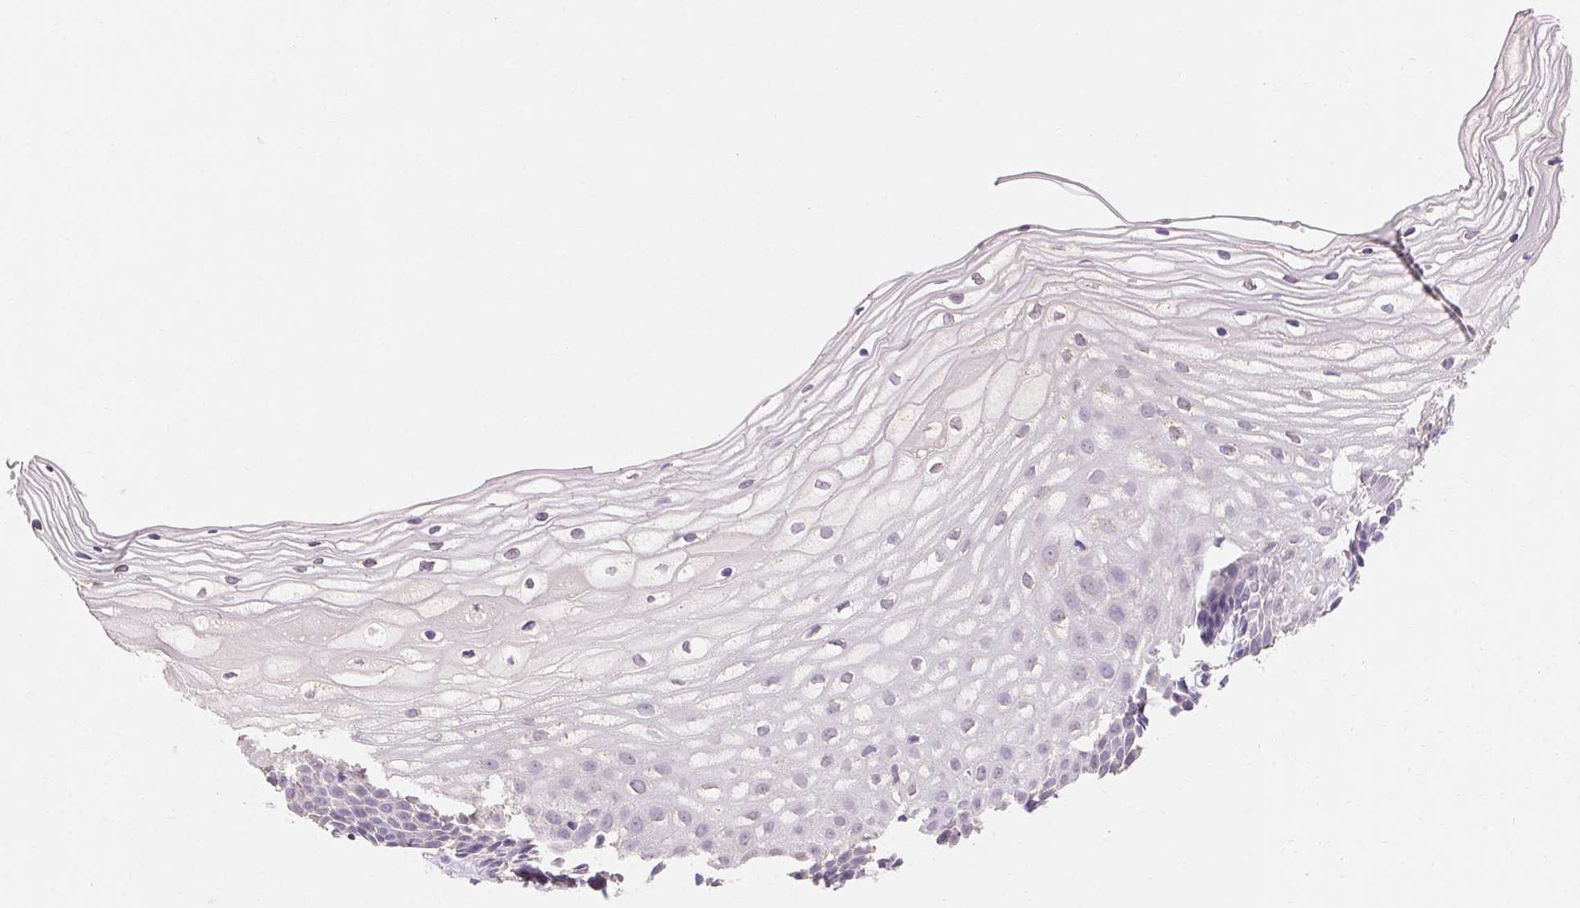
{"staining": {"intensity": "negative", "quantity": "none", "location": "none"}, "tissue": "cervix", "cell_type": "Glandular cells", "image_type": "normal", "snomed": [{"axis": "morphology", "description": "Normal tissue, NOS"}, {"axis": "topography", "description": "Cervix"}], "caption": "Immunohistochemistry of benign cervix shows no expression in glandular cells. Nuclei are stained in blue.", "gene": "MAP7D2", "patient": {"sex": "female", "age": 36}}